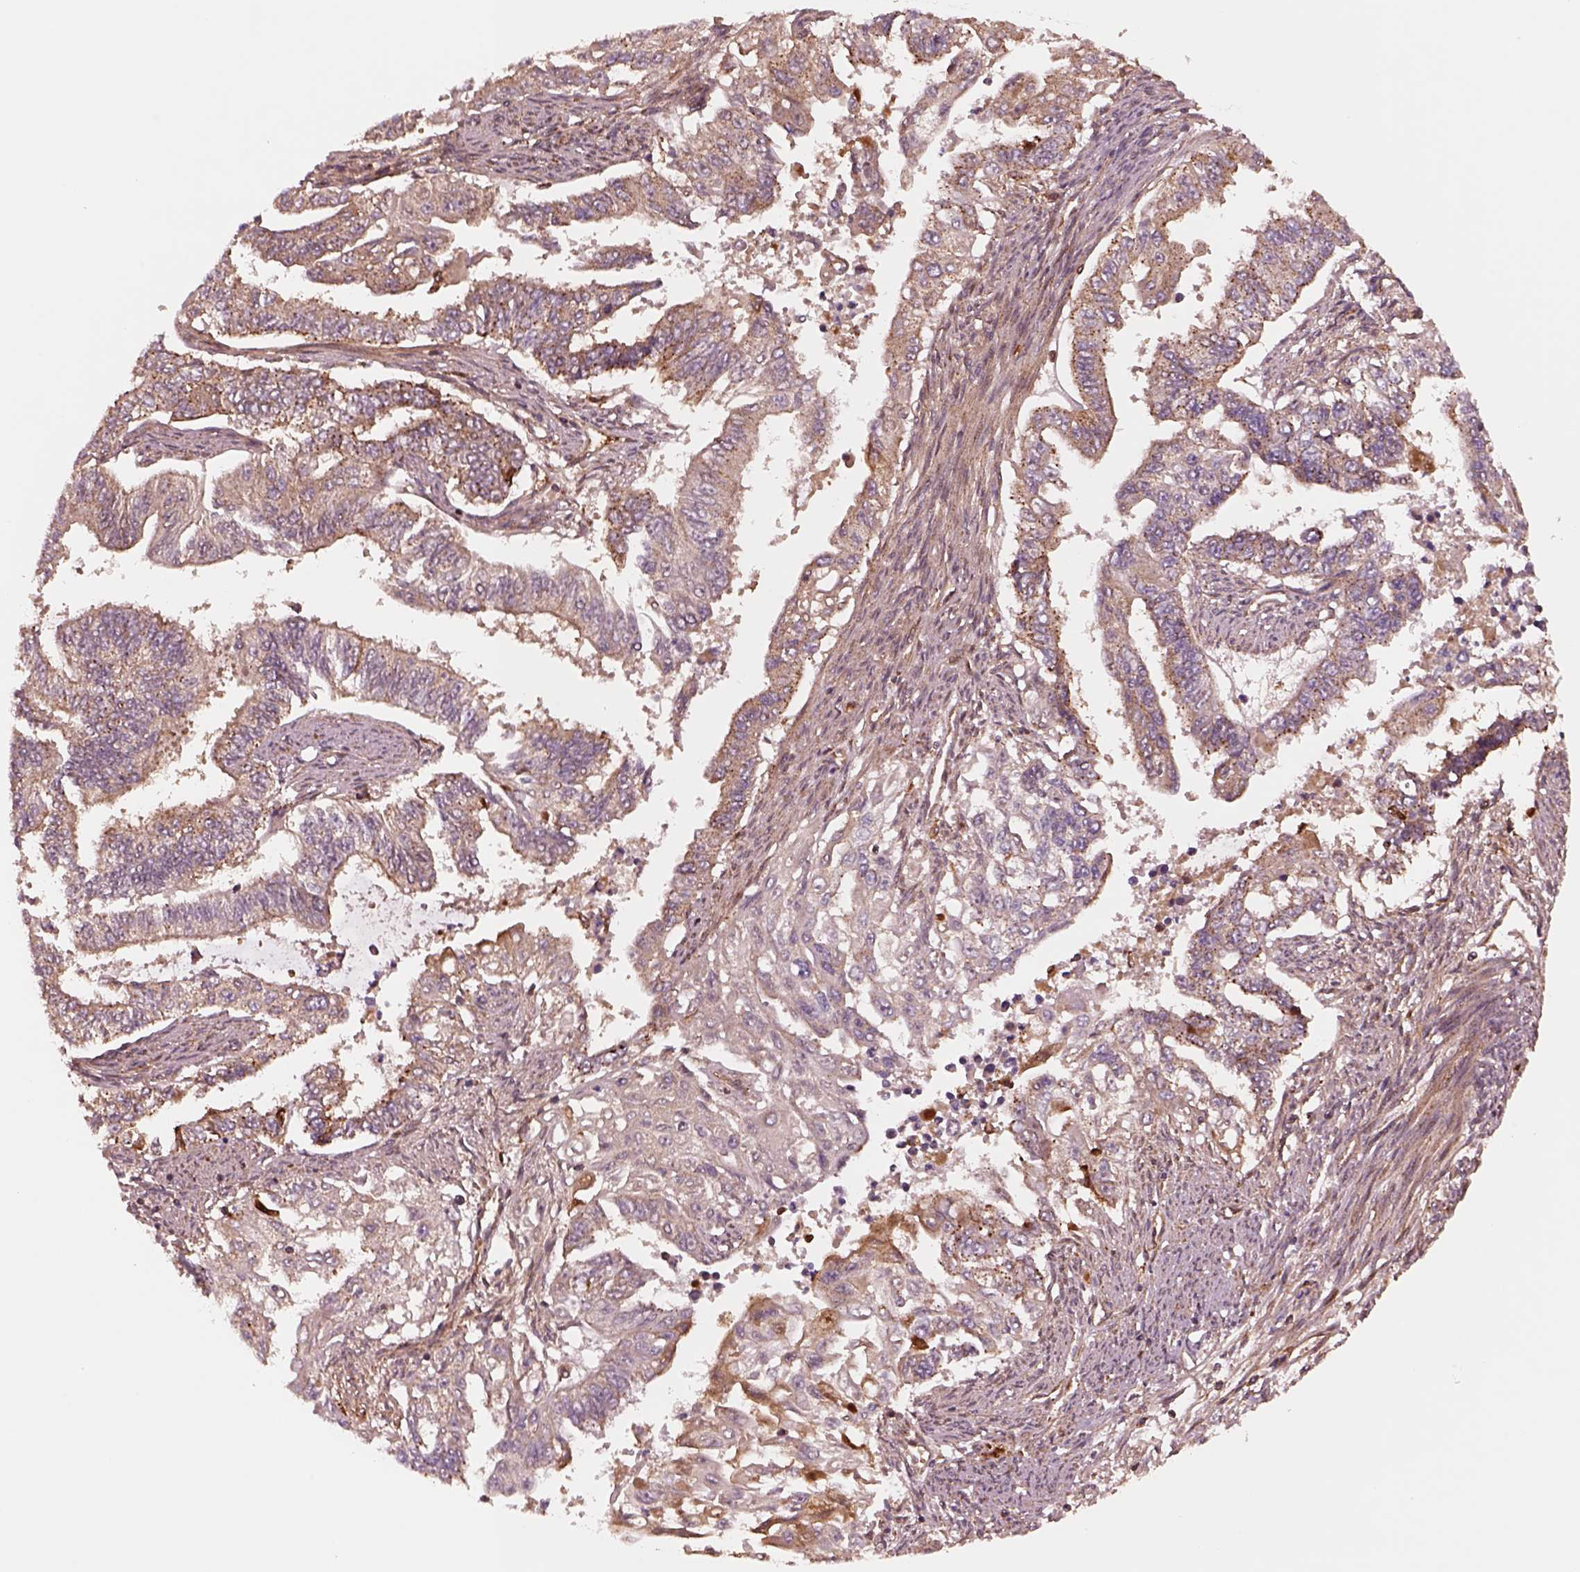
{"staining": {"intensity": "moderate", "quantity": "<25%", "location": "cytoplasmic/membranous"}, "tissue": "endometrial cancer", "cell_type": "Tumor cells", "image_type": "cancer", "snomed": [{"axis": "morphology", "description": "Adenocarcinoma, NOS"}, {"axis": "topography", "description": "Uterus"}], "caption": "This image exhibits adenocarcinoma (endometrial) stained with IHC to label a protein in brown. The cytoplasmic/membranous of tumor cells show moderate positivity for the protein. Nuclei are counter-stained blue.", "gene": "WASHC2A", "patient": {"sex": "female", "age": 59}}